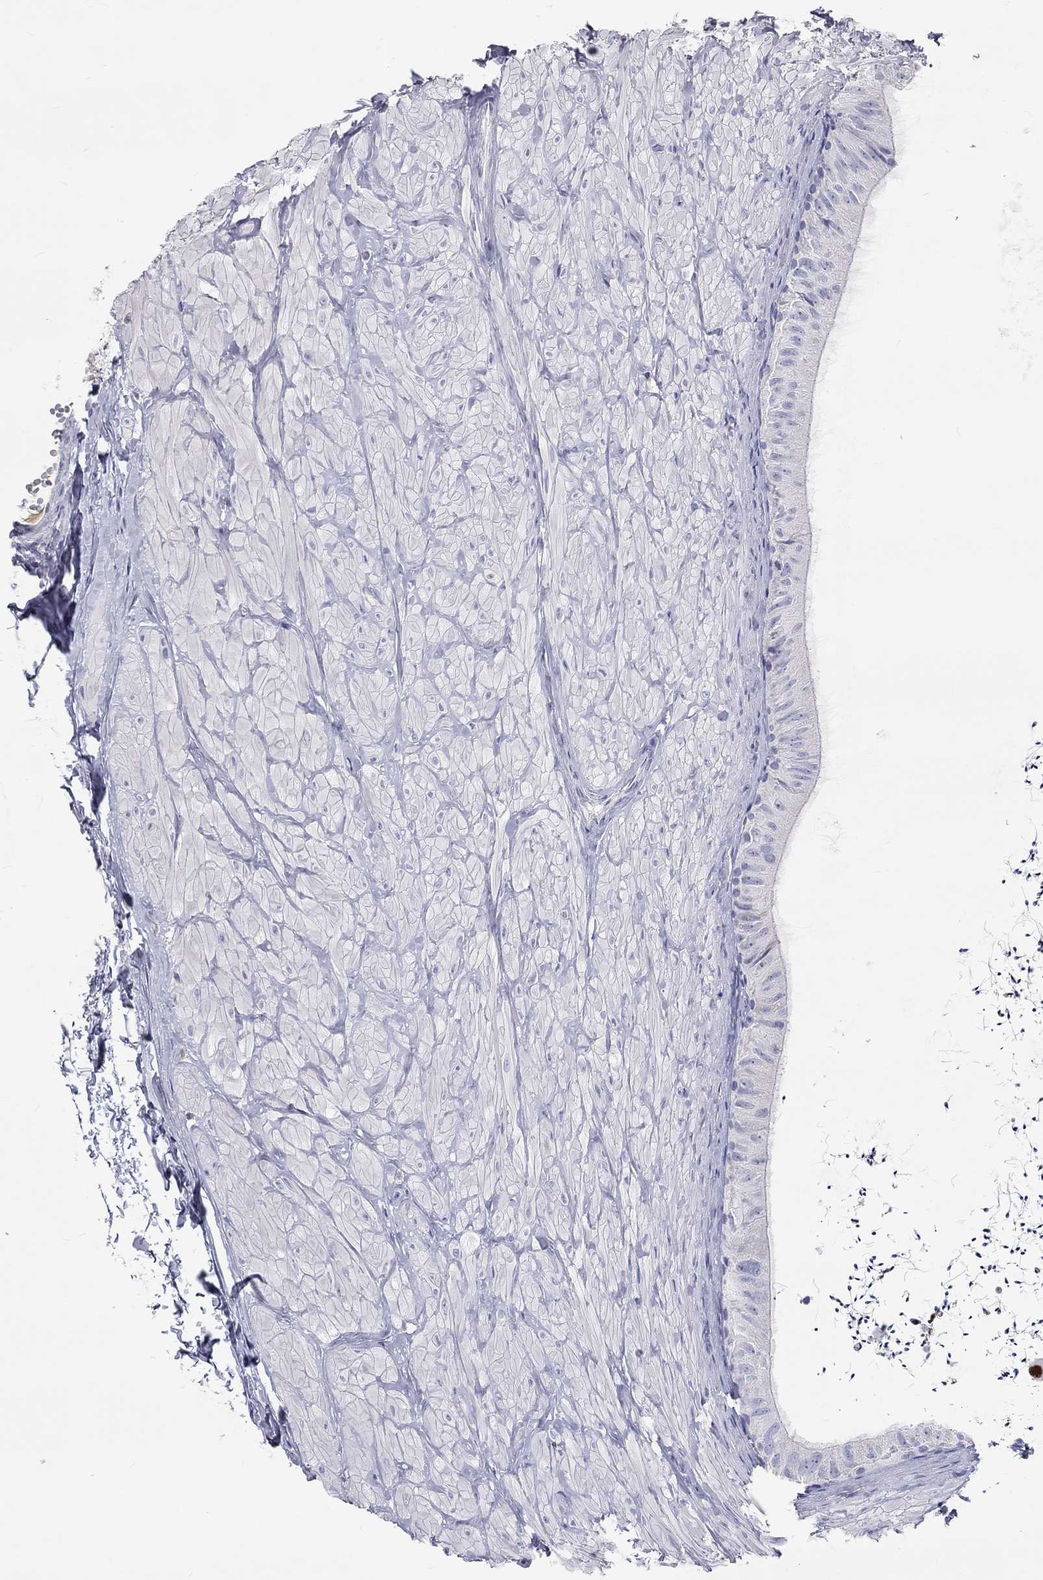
{"staining": {"intensity": "negative", "quantity": "none", "location": "none"}, "tissue": "epididymis", "cell_type": "Glandular cells", "image_type": "normal", "snomed": [{"axis": "morphology", "description": "Normal tissue, NOS"}, {"axis": "topography", "description": "Epididymis"}], "caption": "An IHC photomicrograph of unremarkable epididymis is shown. There is no staining in glandular cells of epididymis. (Stains: DAB immunohistochemistry with hematoxylin counter stain, Microscopy: brightfield microscopy at high magnification).", "gene": "ST7L", "patient": {"sex": "male", "age": 32}}